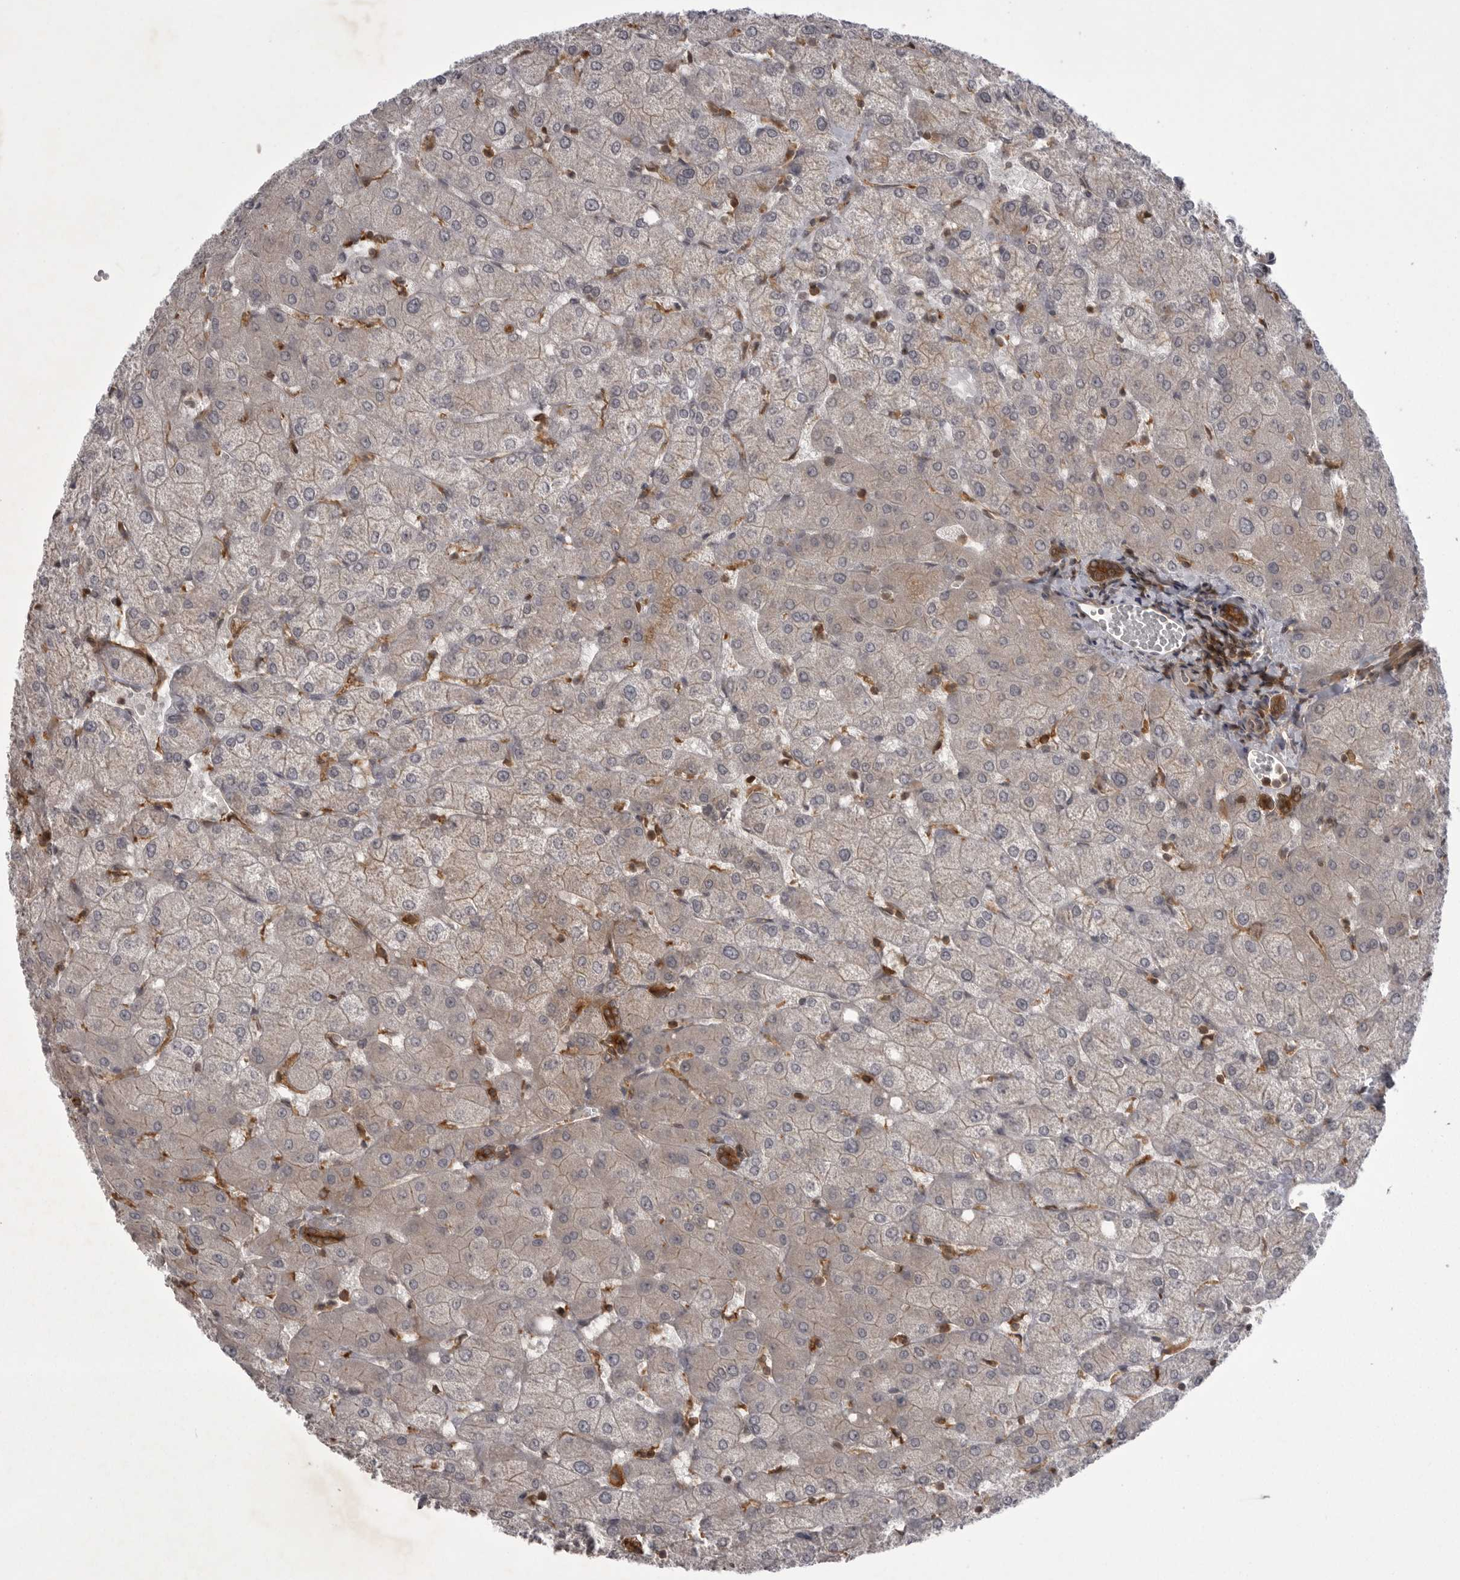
{"staining": {"intensity": "moderate", "quantity": ">75%", "location": "cytoplasmic/membranous"}, "tissue": "liver", "cell_type": "Cholangiocytes", "image_type": "normal", "snomed": [{"axis": "morphology", "description": "Normal tissue, NOS"}, {"axis": "topography", "description": "Liver"}], "caption": "A medium amount of moderate cytoplasmic/membranous positivity is identified in approximately >75% of cholangiocytes in normal liver.", "gene": "STK24", "patient": {"sex": "female", "age": 54}}